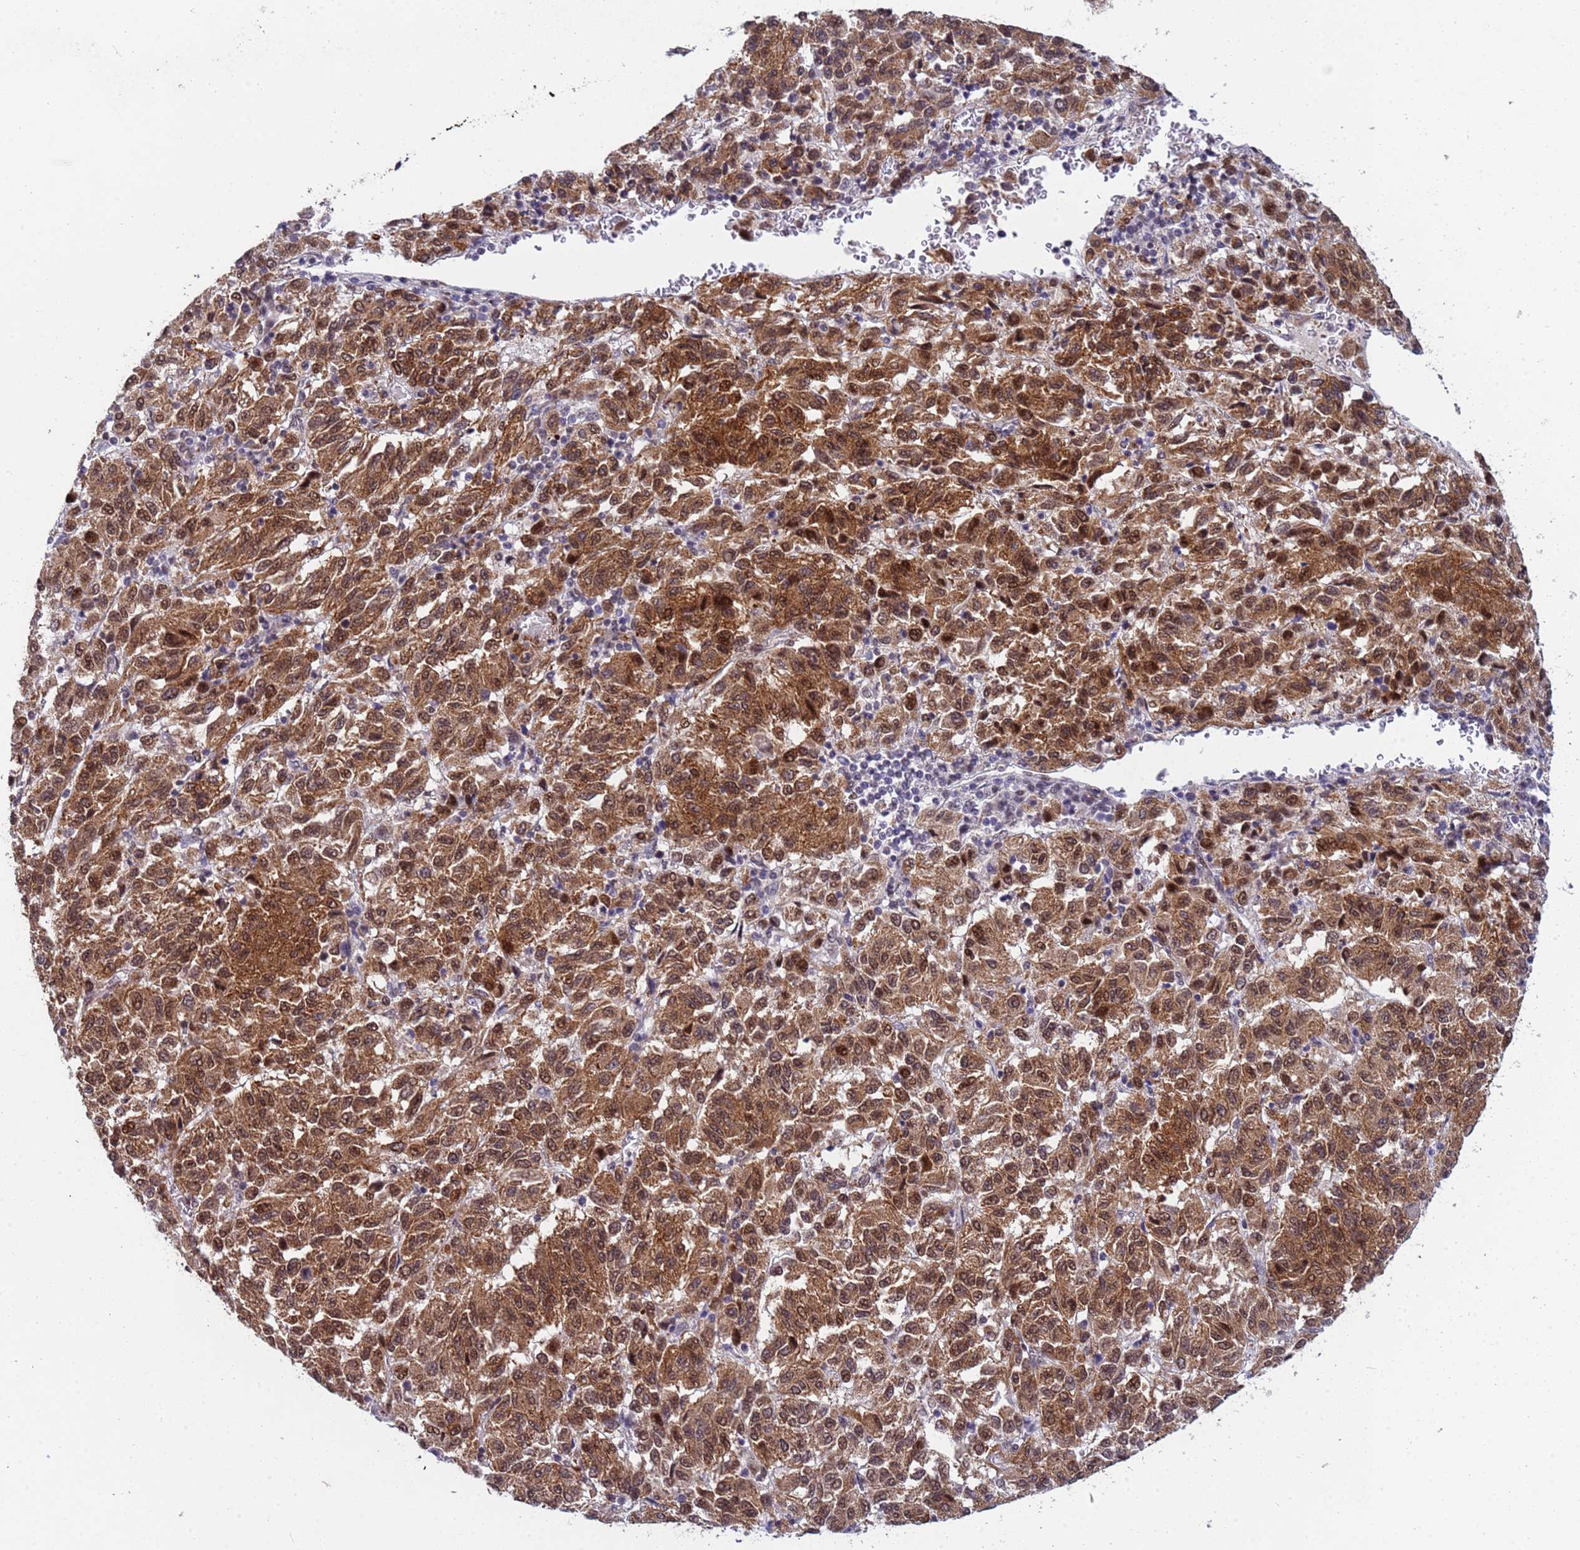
{"staining": {"intensity": "moderate", "quantity": ">75%", "location": "cytoplasmic/membranous,nuclear"}, "tissue": "melanoma", "cell_type": "Tumor cells", "image_type": "cancer", "snomed": [{"axis": "morphology", "description": "Malignant melanoma, Metastatic site"}, {"axis": "topography", "description": "Lung"}], "caption": "DAB immunohistochemical staining of malignant melanoma (metastatic site) shows moderate cytoplasmic/membranous and nuclear protein positivity in about >75% of tumor cells.", "gene": "TRIP6", "patient": {"sex": "male", "age": 64}}